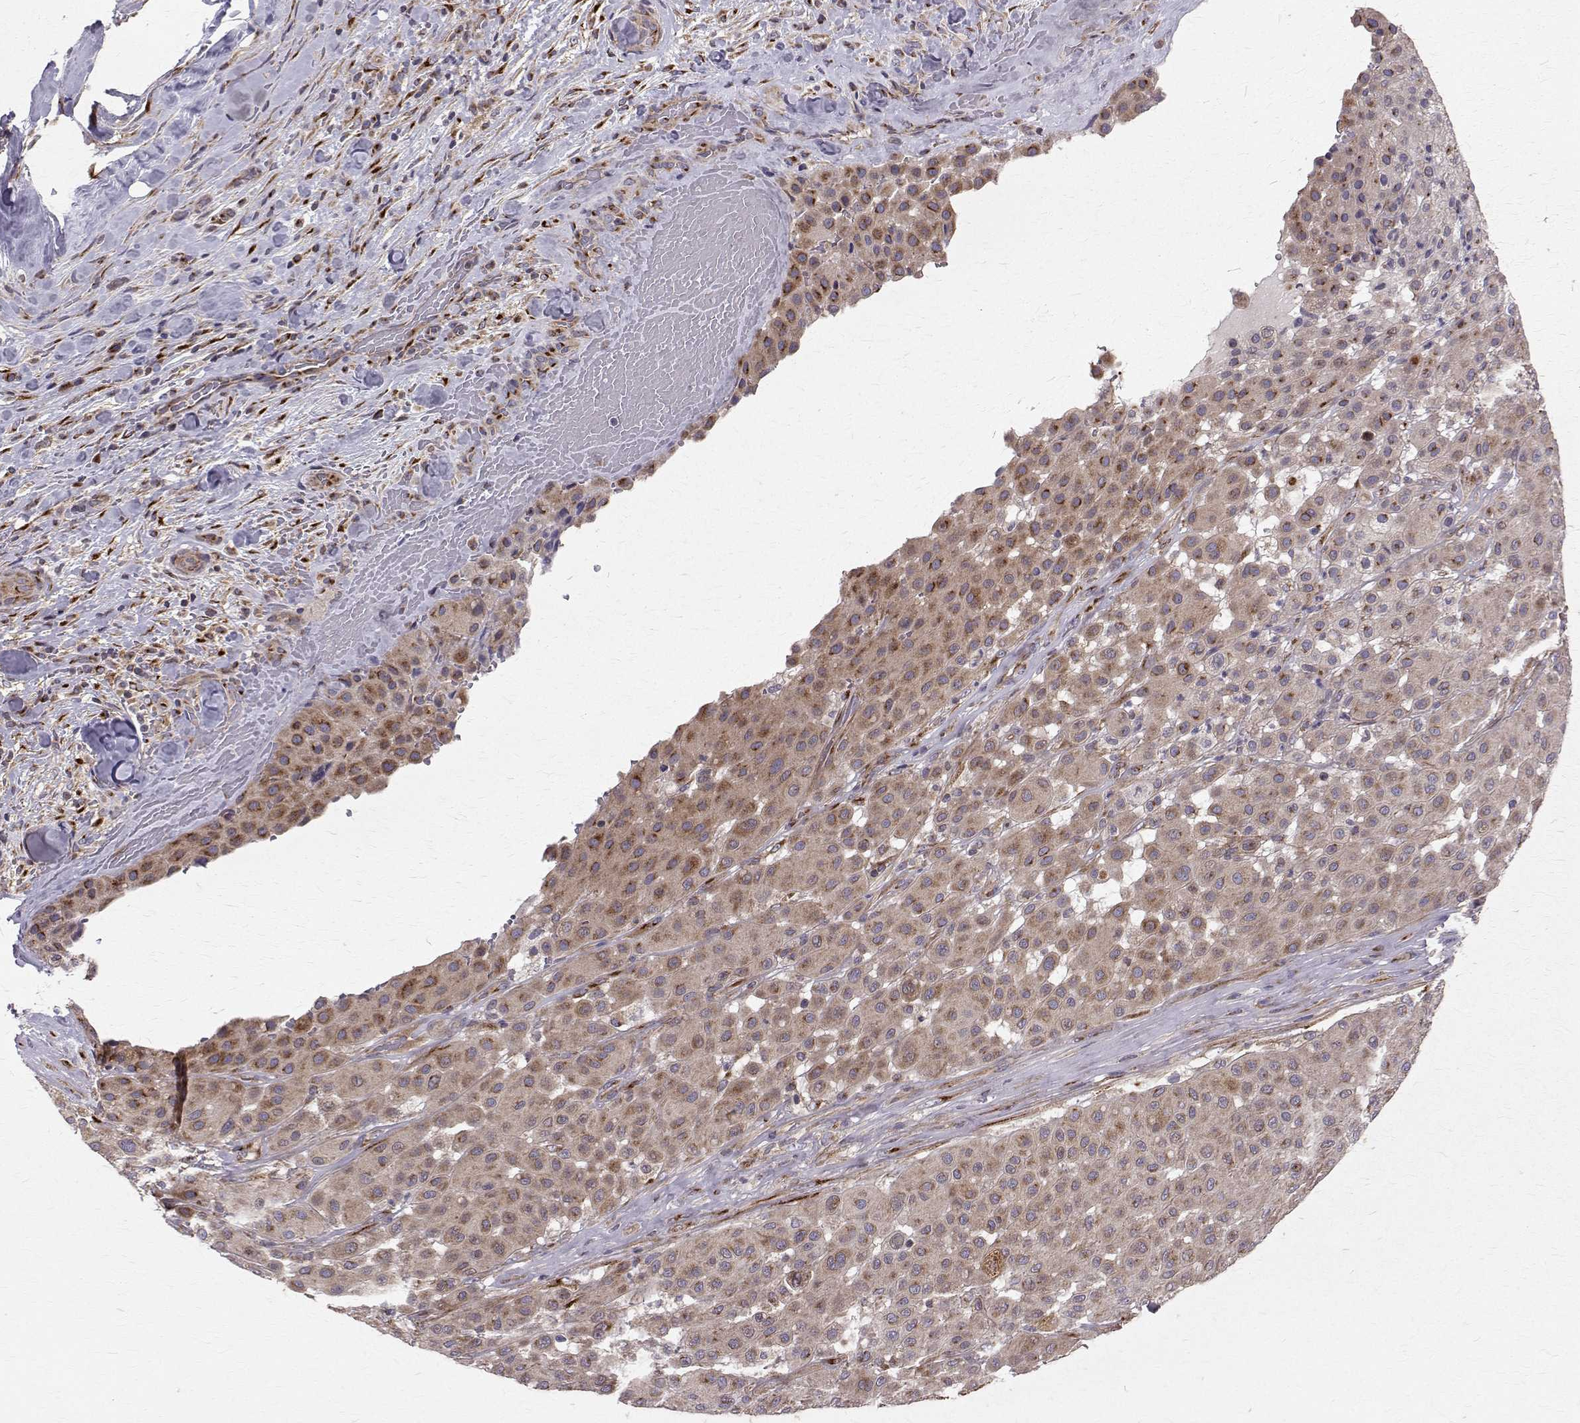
{"staining": {"intensity": "moderate", "quantity": "<25%", "location": "cytoplasmic/membranous"}, "tissue": "melanoma", "cell_type": "Tumor cells", "image_type": "cancer", "snomed": [{"axis": "morphology", "description": "Malignant melanoma, Metastatic site"}, {"axis": "topography", "description": "Smooth muscle"}], "caption": "Immunohistochemical staining of malignant melanoma (metastatic site) displays moderate cytoplasmic/membranous protein expression in approximately <25% of tumor cells.", "gene": "ARFGAP1", "patient": {"sex": "male", "age": 41}}